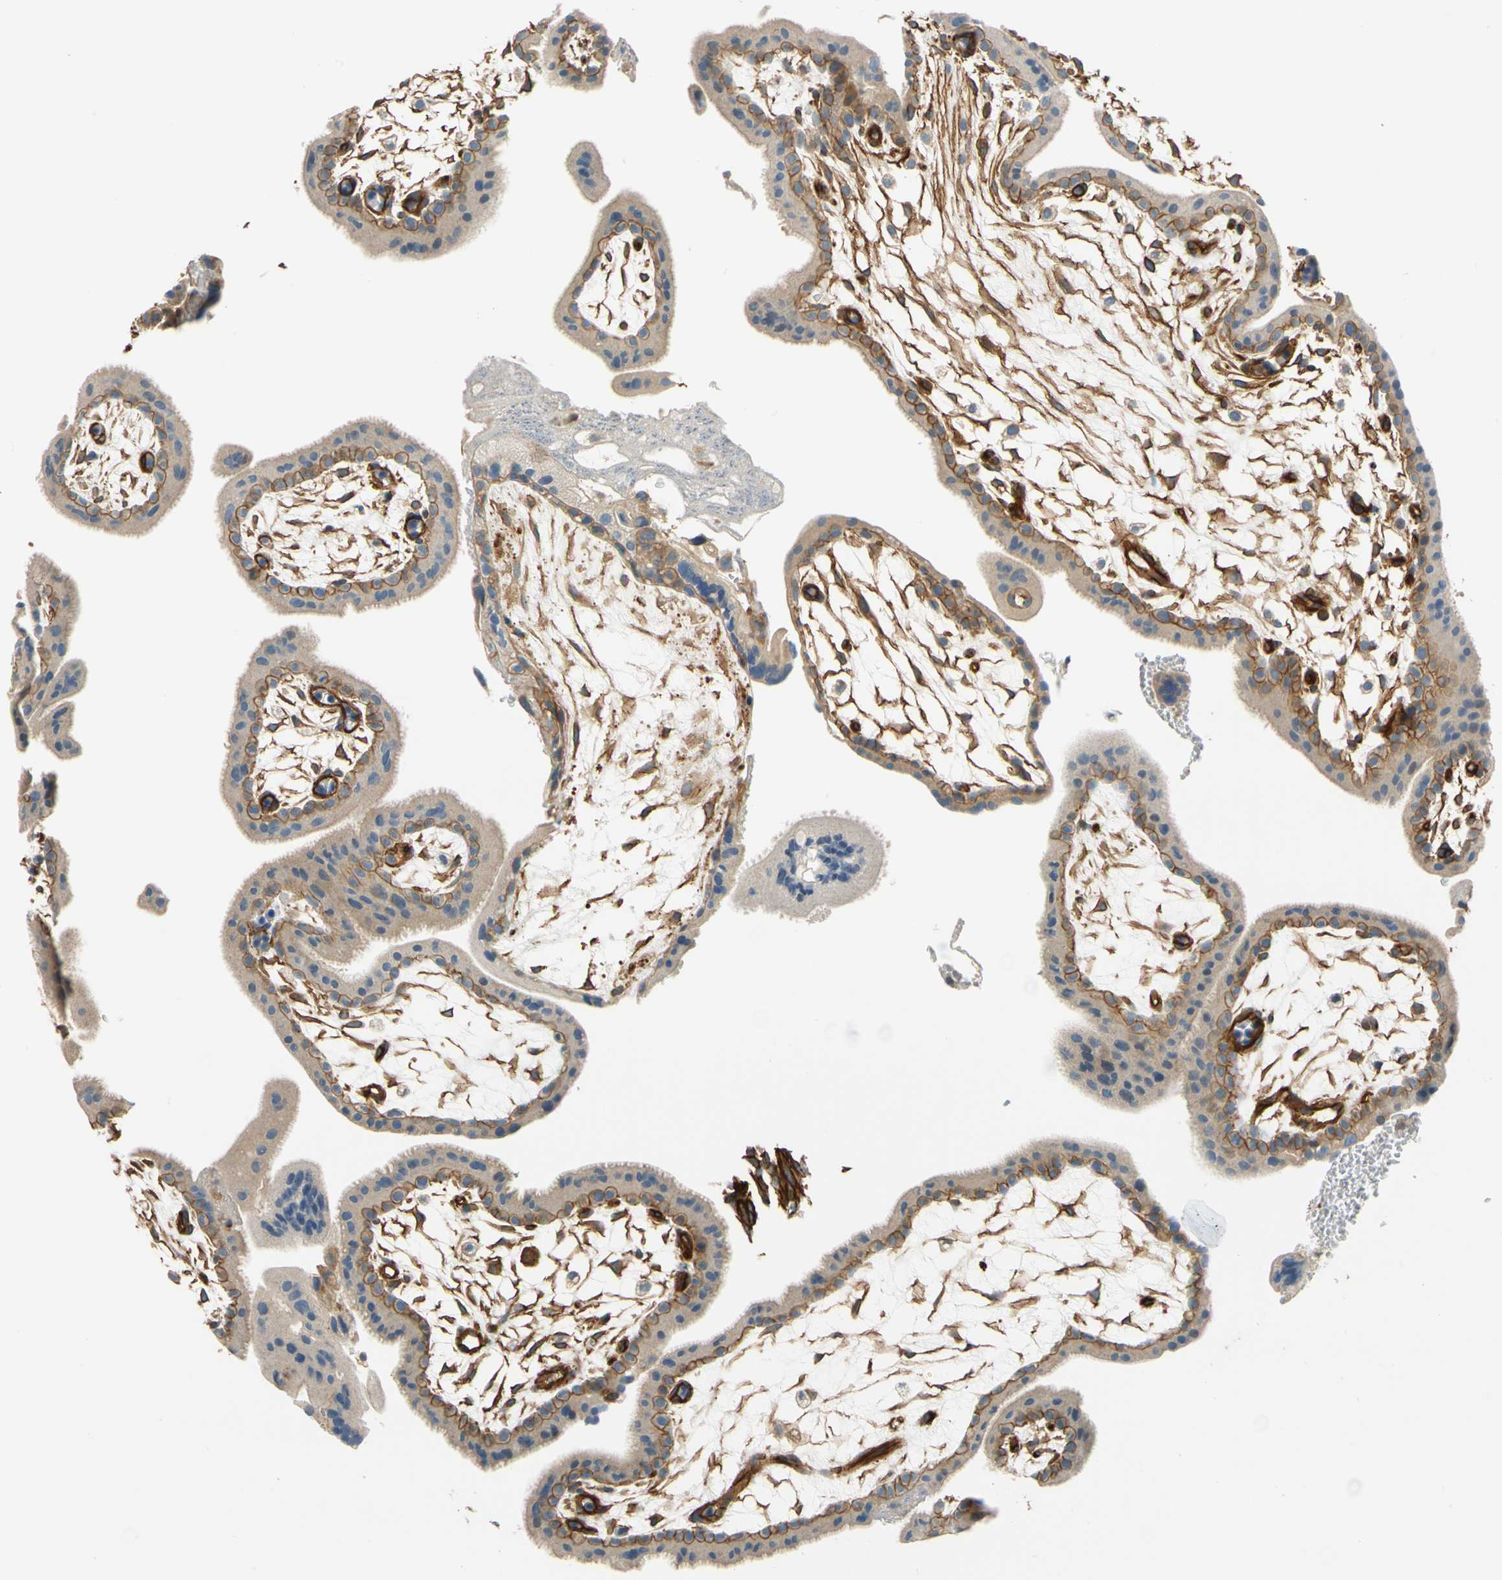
{"staining": {"intensity": "moderate", "quantity": "25%-75%", "location": "cytoplasmic/membranous"}, "tissue": "placenta", "cell_type": "Trophoblastic cells", "image_type": "normal", "snomed": [{"axis": "morphology", "description": "Normal tissue, NOS"}, {"axis": "topography", "description": "Placenta"}], "caption": "Moderate cytoplasmic/membranous positivity for a protein is seen in about 25%-75% of trophoblastic cells of benign placenta using IHC.", "gene": "SPTAN1", "patient": {"sex": "female", "age": 35}}